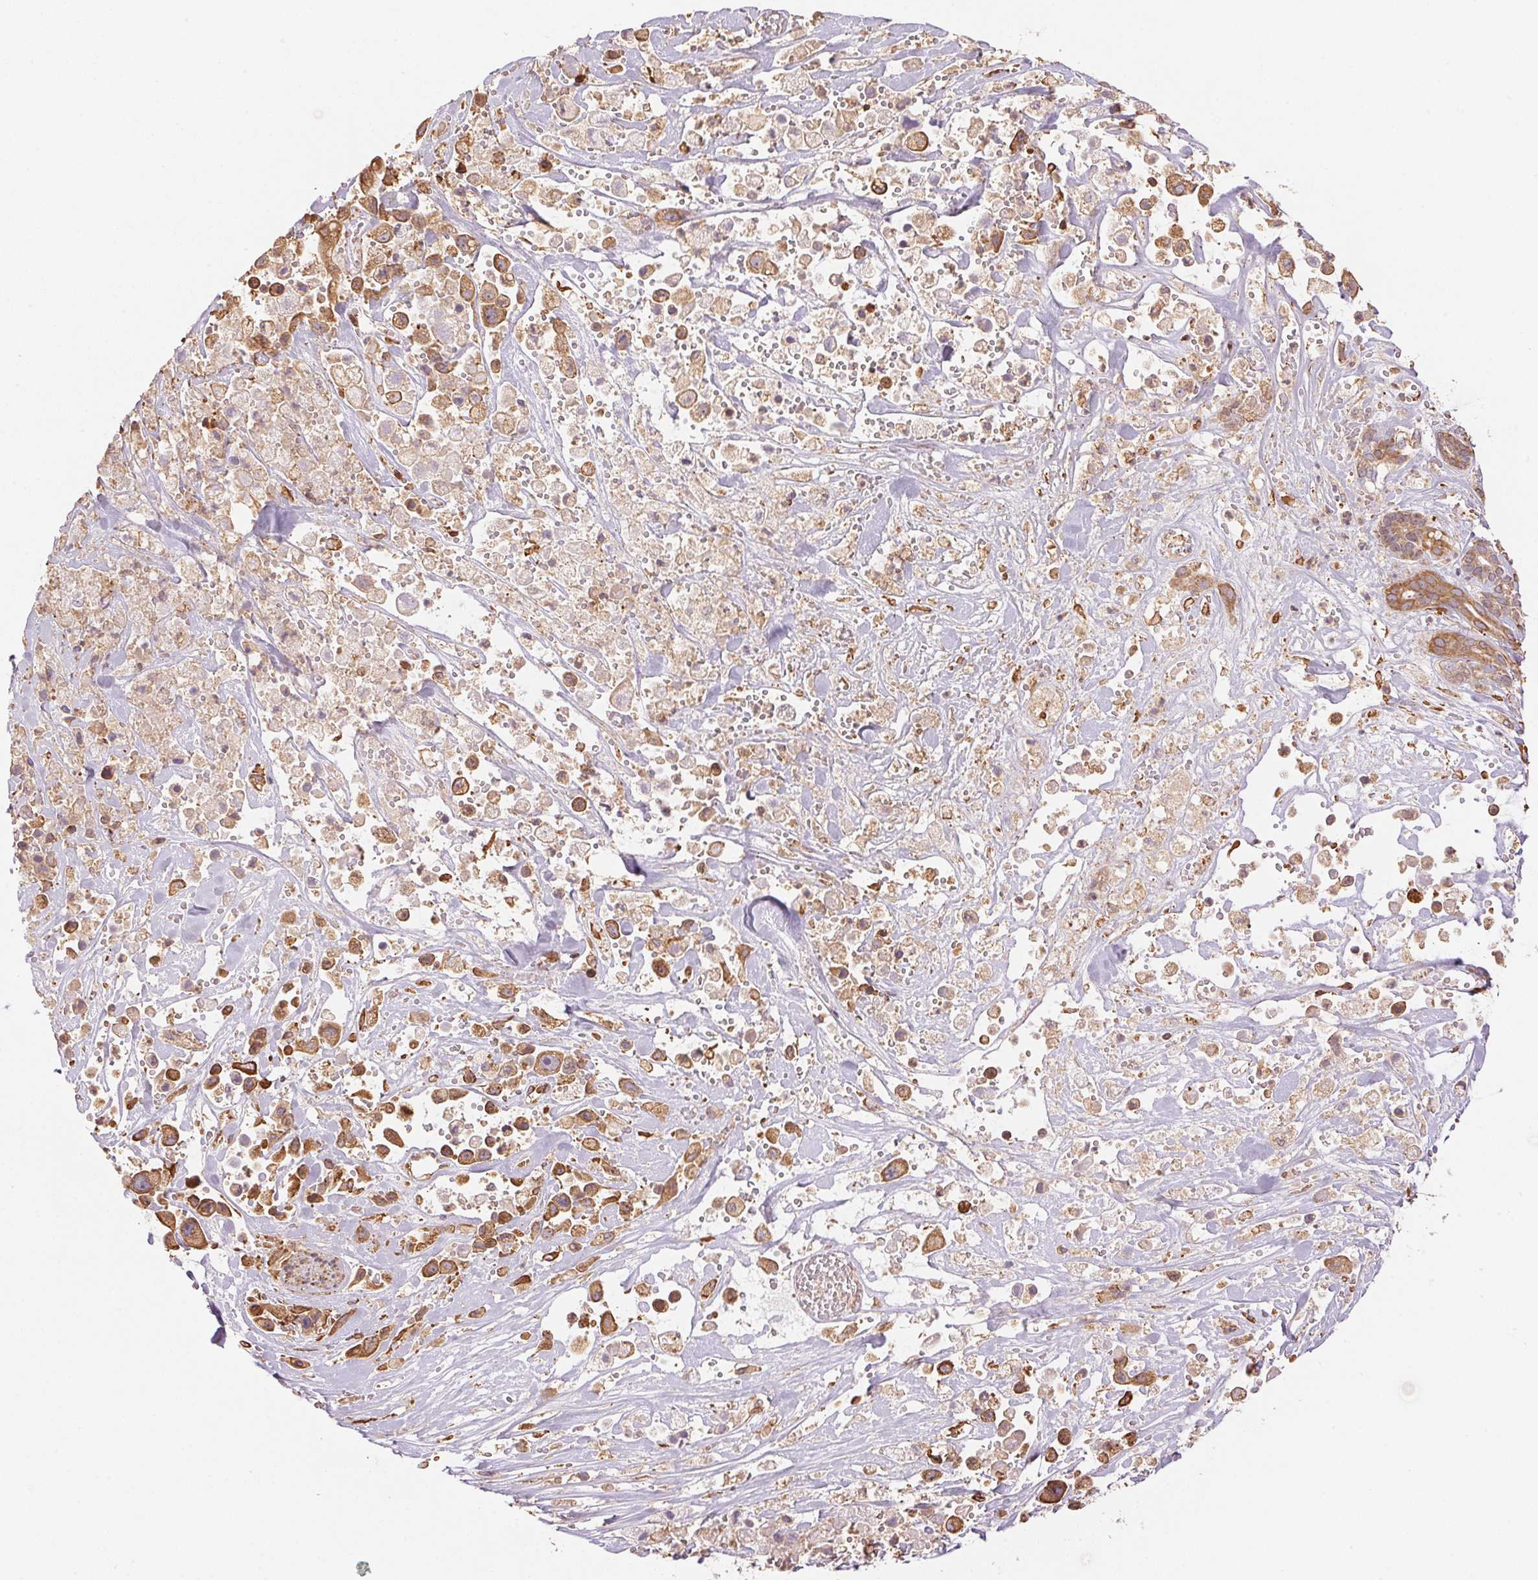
{"staining": {"intensity": "moderate", "quantity": ">75%", "location": "cytoplasmic/membranous"}, "tissue": "pancreatic cancer", "cell_type": "Tumor cells", "image_type": "cancer", "snomed": [{"axis": "morphology", "description": "Adenocarcinoma, NOS"}, {"axis": "topography", "description": "Pancreas"}], "caption": "DAB immunohistochemical staining of human adenocarcinoma (pancreatic) reveals moderate cytoplasmic/membranous protein expression in approximately >75% of tumor cells. (IHC, brightfield microscopy, high magnification).", "gene": "C6orf163", "patient": {"sex": "male", "age": 44}}